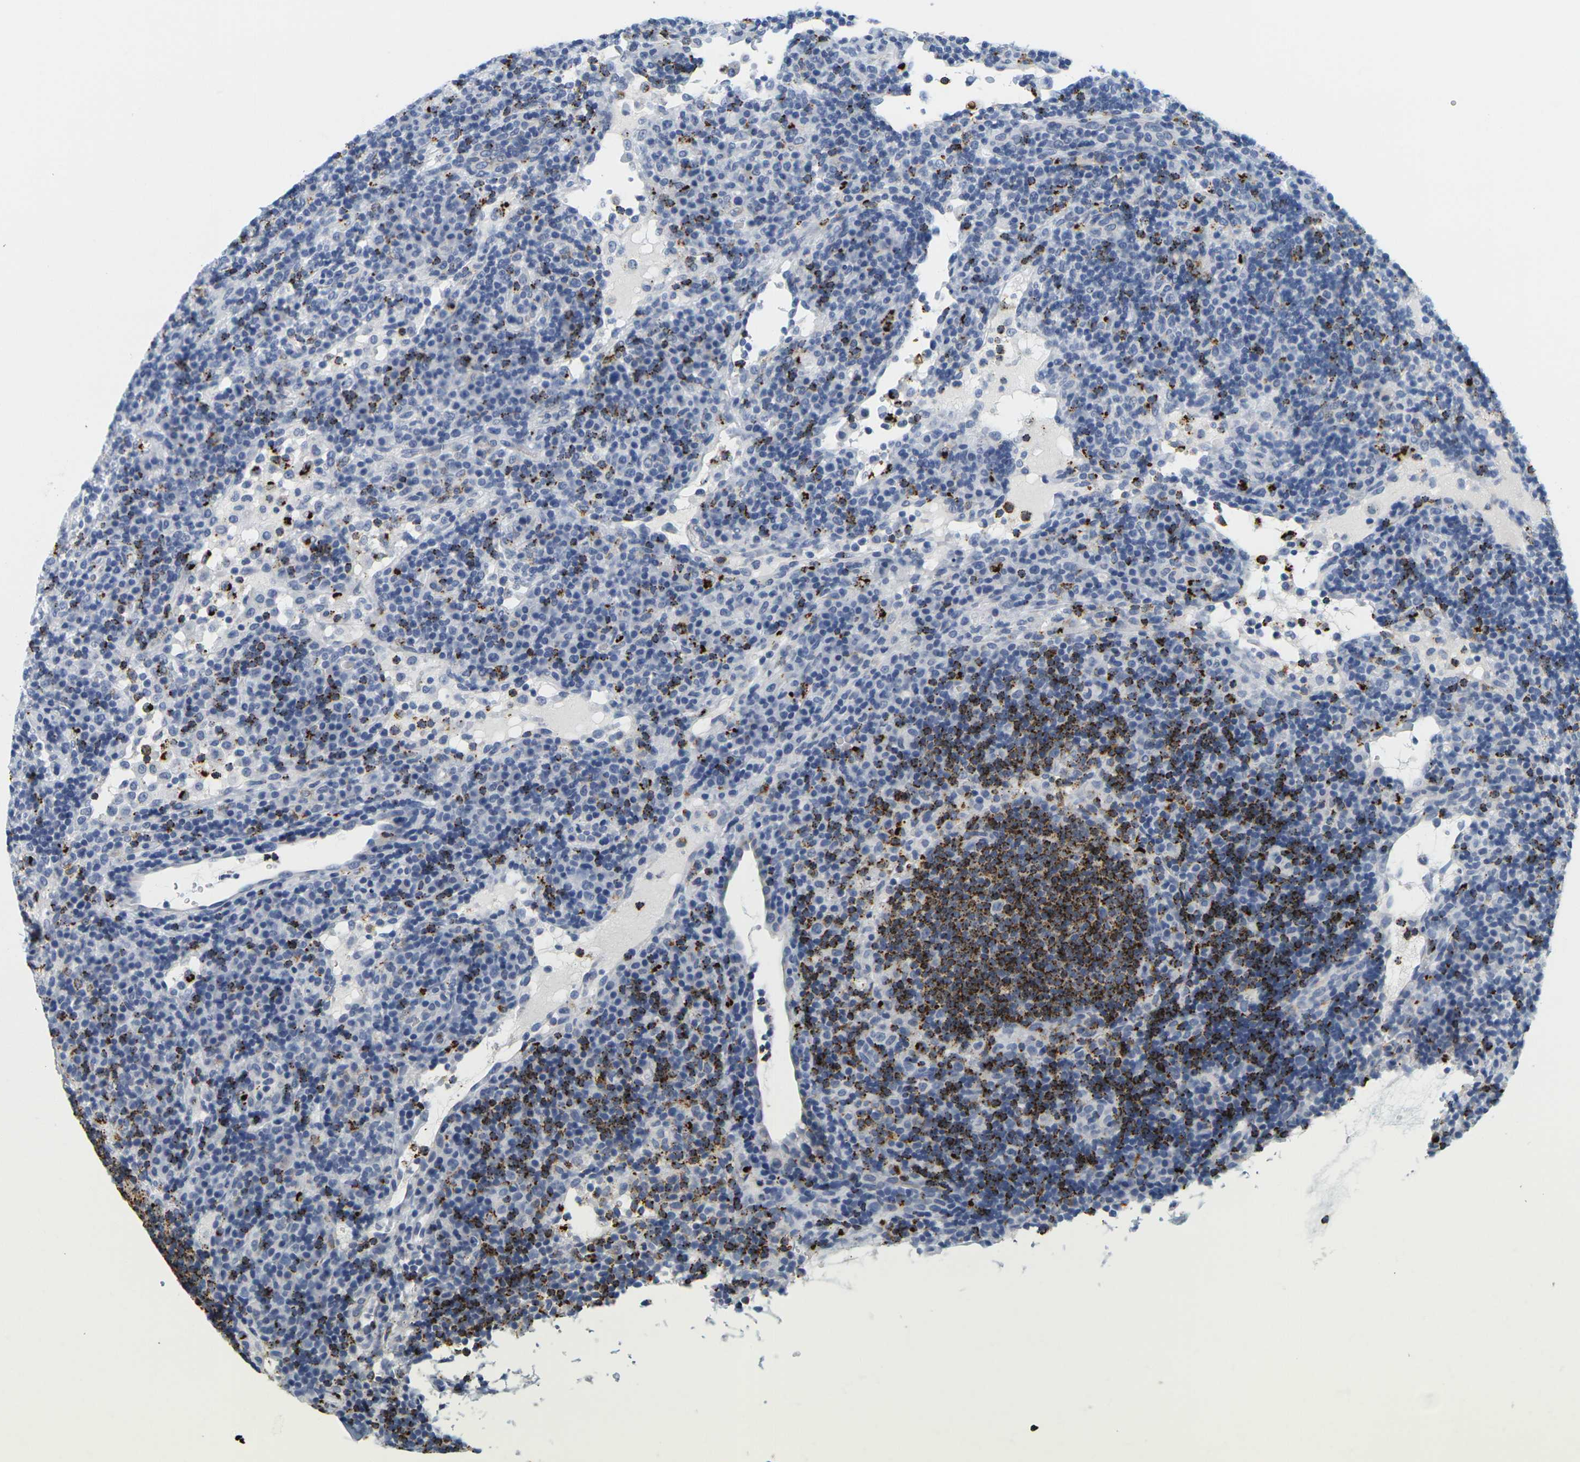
{"staining": {"intensity": "strong", "quantity": "25%-75%", "location": "cytoplasmic/membranous"}, "tissue": "lymph node", "cell_type": "Germinal center cells", "image_type": "normal", "snomed": [{"axis": "morphology", "description": "Normal tissue, NOS"}, {"axis": "topography", "description": "Lymph node"}], "caption": "Strong cytoplasmic/membranous protein positivity is identified in about 25%-75% of germinal center cells in lymph node. (brown staining indicates protein expression, while blue staining denotes nuclei).", "gene": "HLA", "patient": {"sex": "female", "age": 53}}